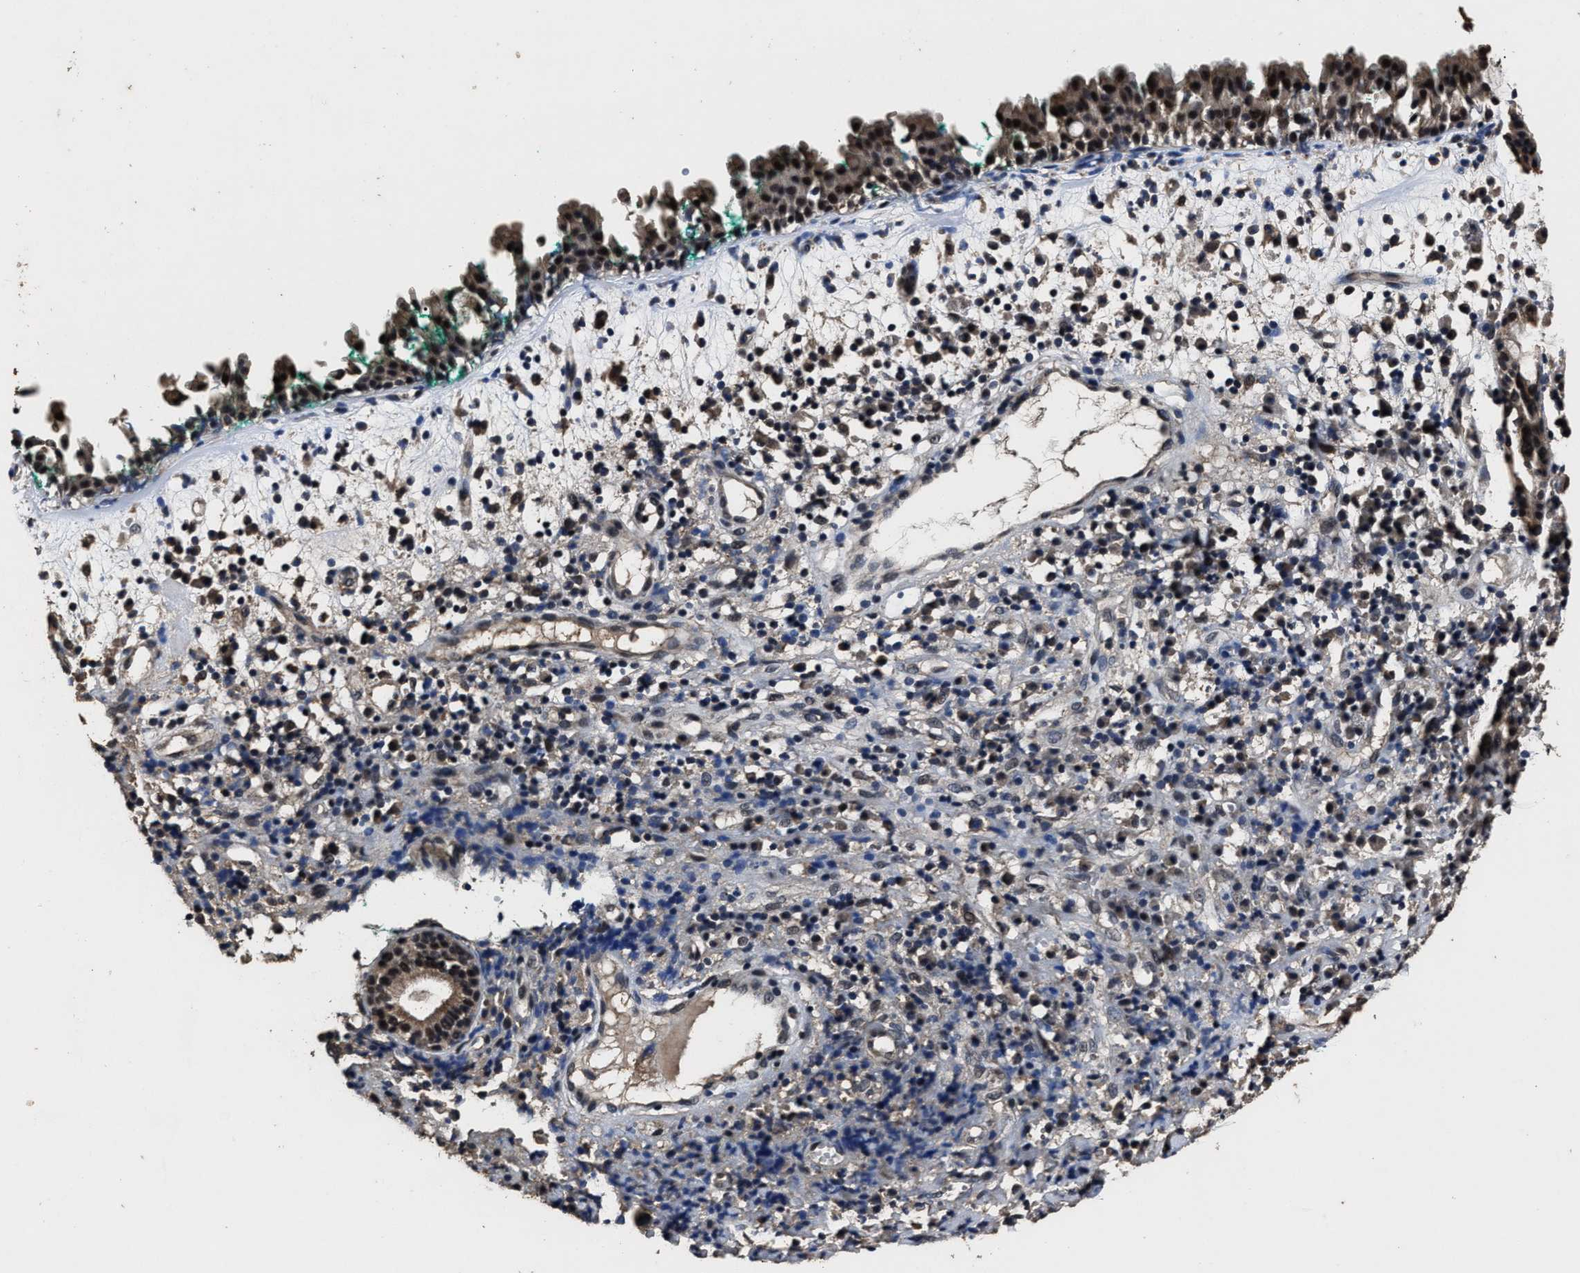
{"staining": {"intensity": "moderate", "quantity": "25%-75%", "location": "cytoplasmic/membranous,nuclear"}, "tissue": "nasopharynx", "cell_type": "Respiratory epithelial cells", "image_type": "normal", "snomed": [{"axis": "morphology", "description": "Normal tissue, NOS"}, {"axis": "morphology", "description": "Basal cell carcinoma"}, {"axis": "topography", "description": "Cartilage tissue"}, {"axis": "topography", "description": "Nasopharynx"}, {"axis": "topography", "description": "Oral tissue"}], "caption": "Moderate cytoplasmic/membranous,nuclear staining for a protein is seen in approximately 25%-75% of respiratory epithelial cells of unremarkable nasopharynx using immunohistochemistry (IHC).", "gene": "RSBN1L", "patient": {"sex": "female", "age": 77}}